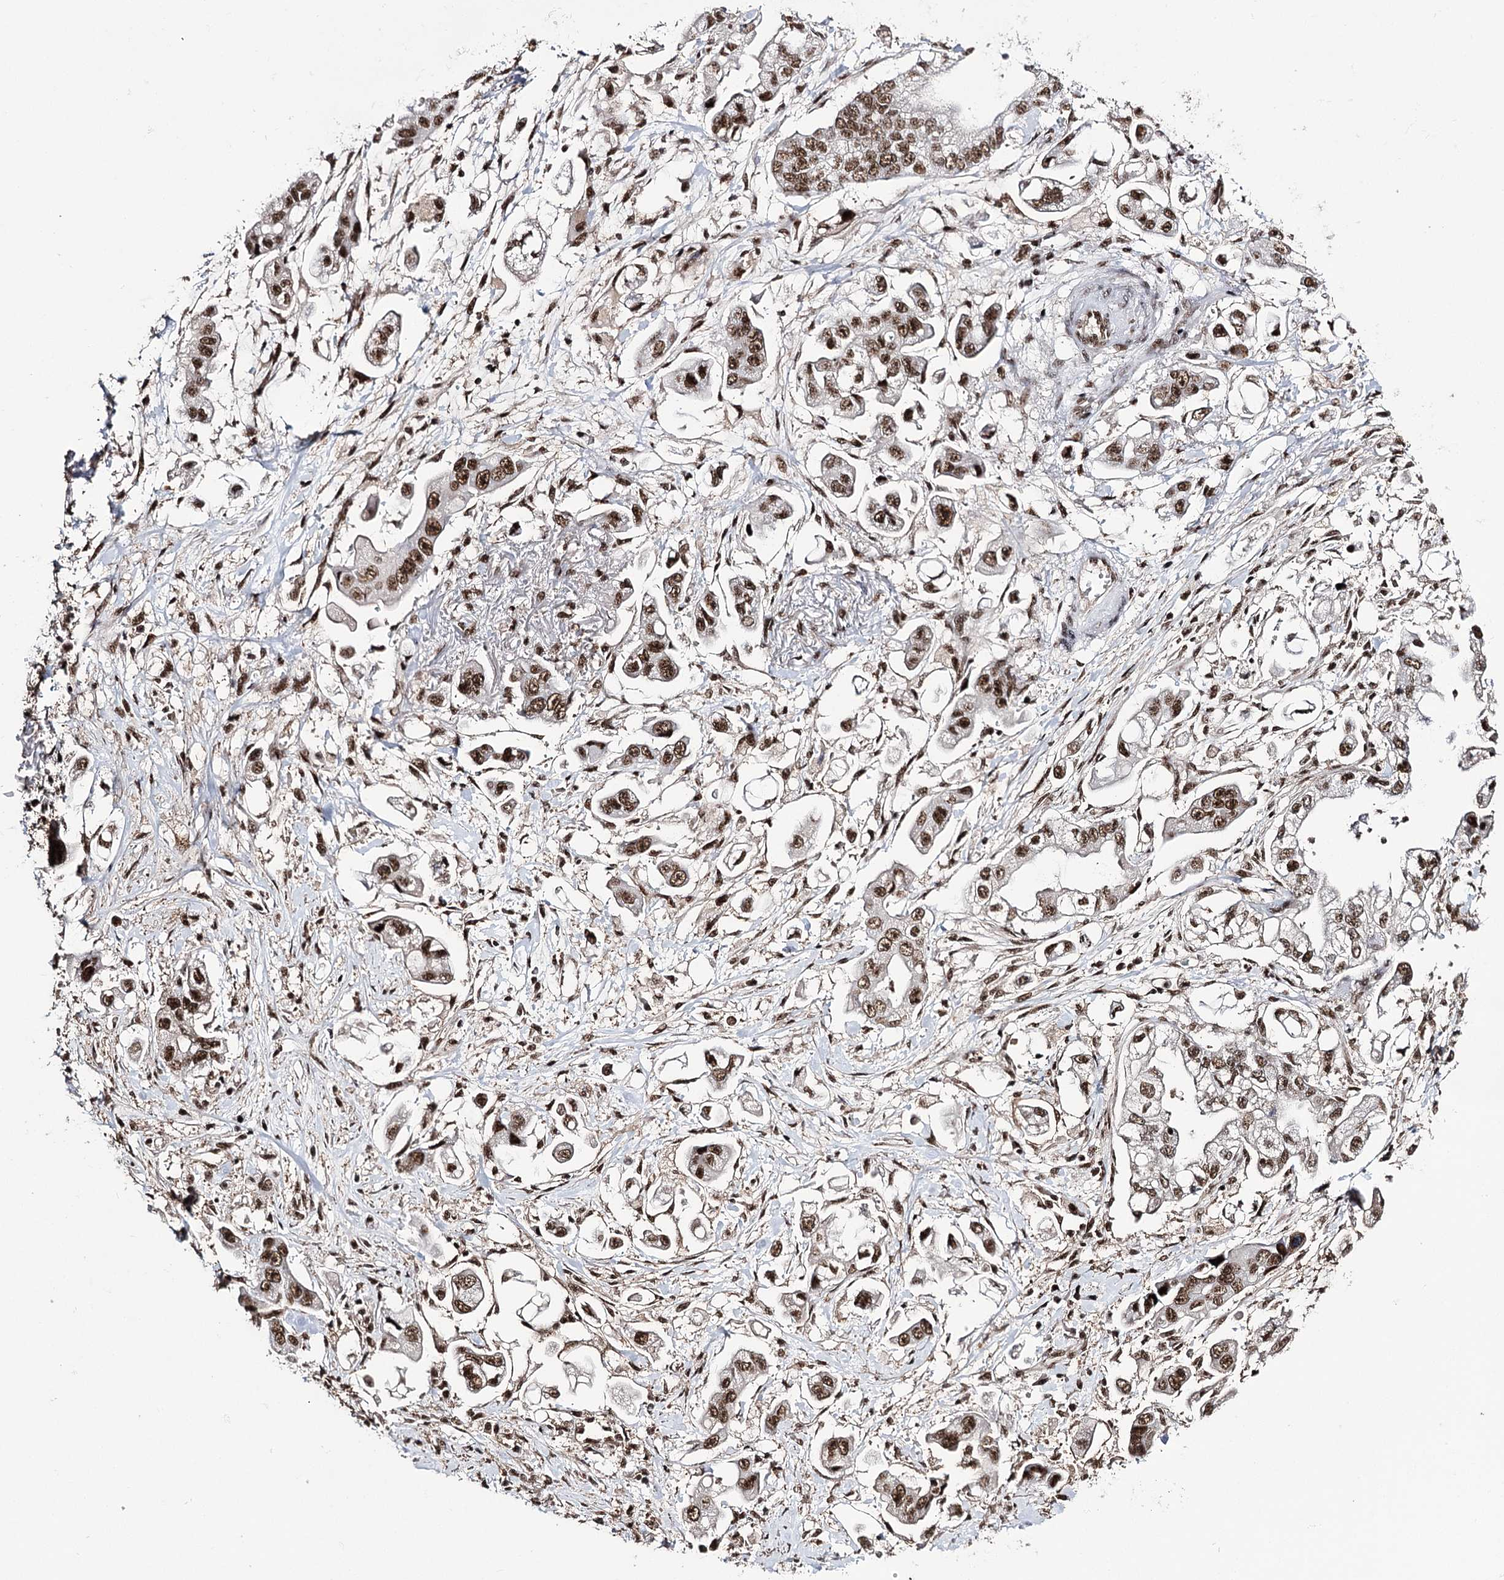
{"staining": {"intensity": "strong", "quantity": ">75%", "location": "nuclear"}, "tissue": "stomach cancer", "cell_type": "Tumor cells", "image_type": "cancer", "snomed": [{"axis": "morphology", "description": "Adenocarcinoma, NOS"}, {"axis": "topography", "description": "Stomach"}], "caption": "Immunohistochemical staining of human stomach cancer (adenocarcinoma) demonstrates strong nuclear protein positivity in approximately >75% of tumor cells.", "gene": "PRPF40A", "patient": {"sex": "male", "age": 62}}